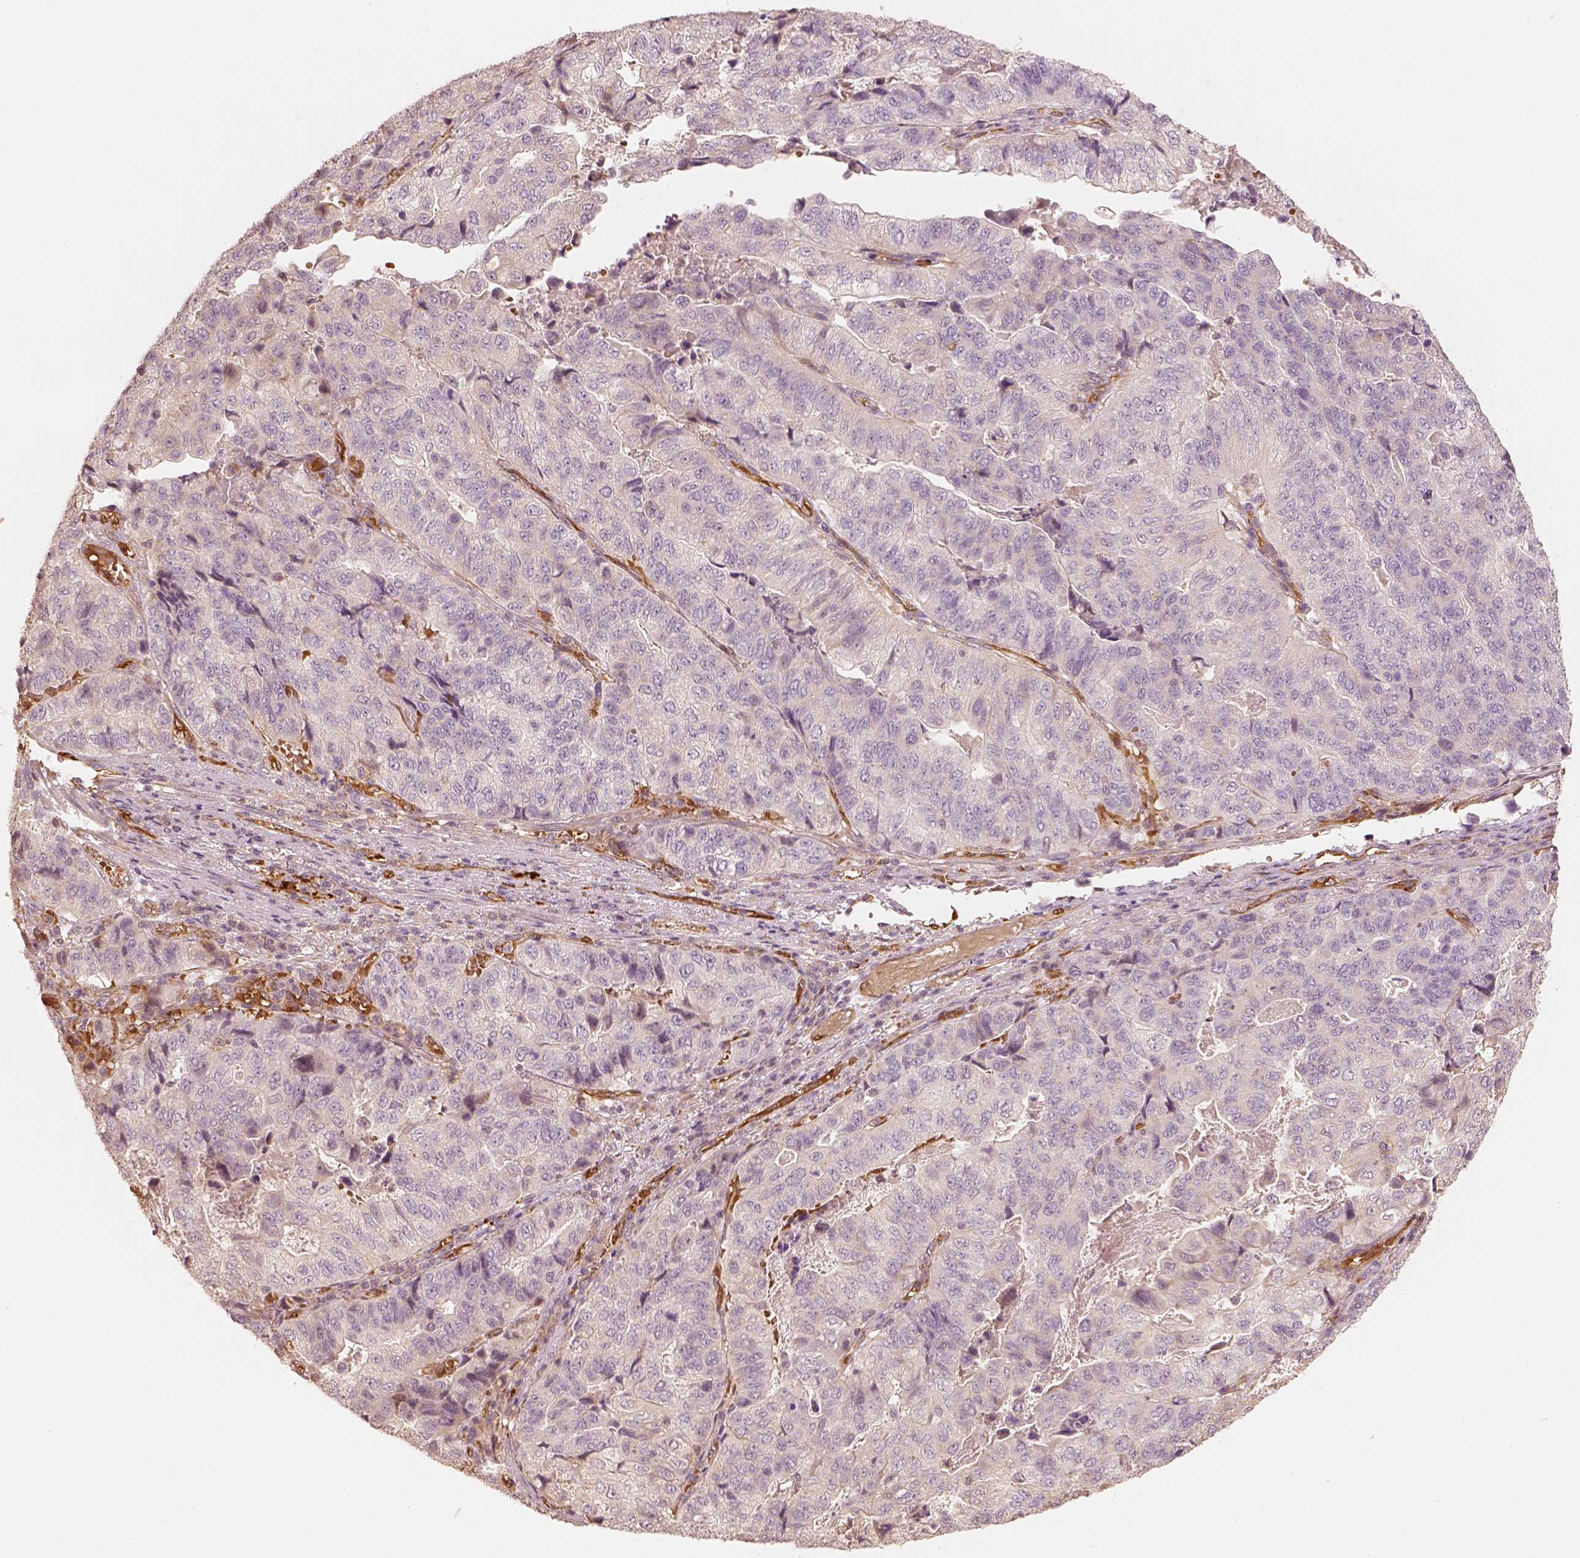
{"staining": {"intensity": "negative", "quantity": "none", "location": "none"}, "tissue": "stomach cancer", "cell_type": "Tumor cells", "image_type": "cancer", "snomed": [{"axis": "morphology", "description": "Adenocarcinoma, NOS"}, {"axis": "topography", "description": "Stomach, upper"}], "caption": "Immunohistochemistry micrograph of neoplastic tissue: human stomach cancer (adenocarcinoma) stained with DAB demonstrates no significant protein expression in tumor cells.", "gene": "FSCN1", "patient": {"sex": "female", "age": 67}}